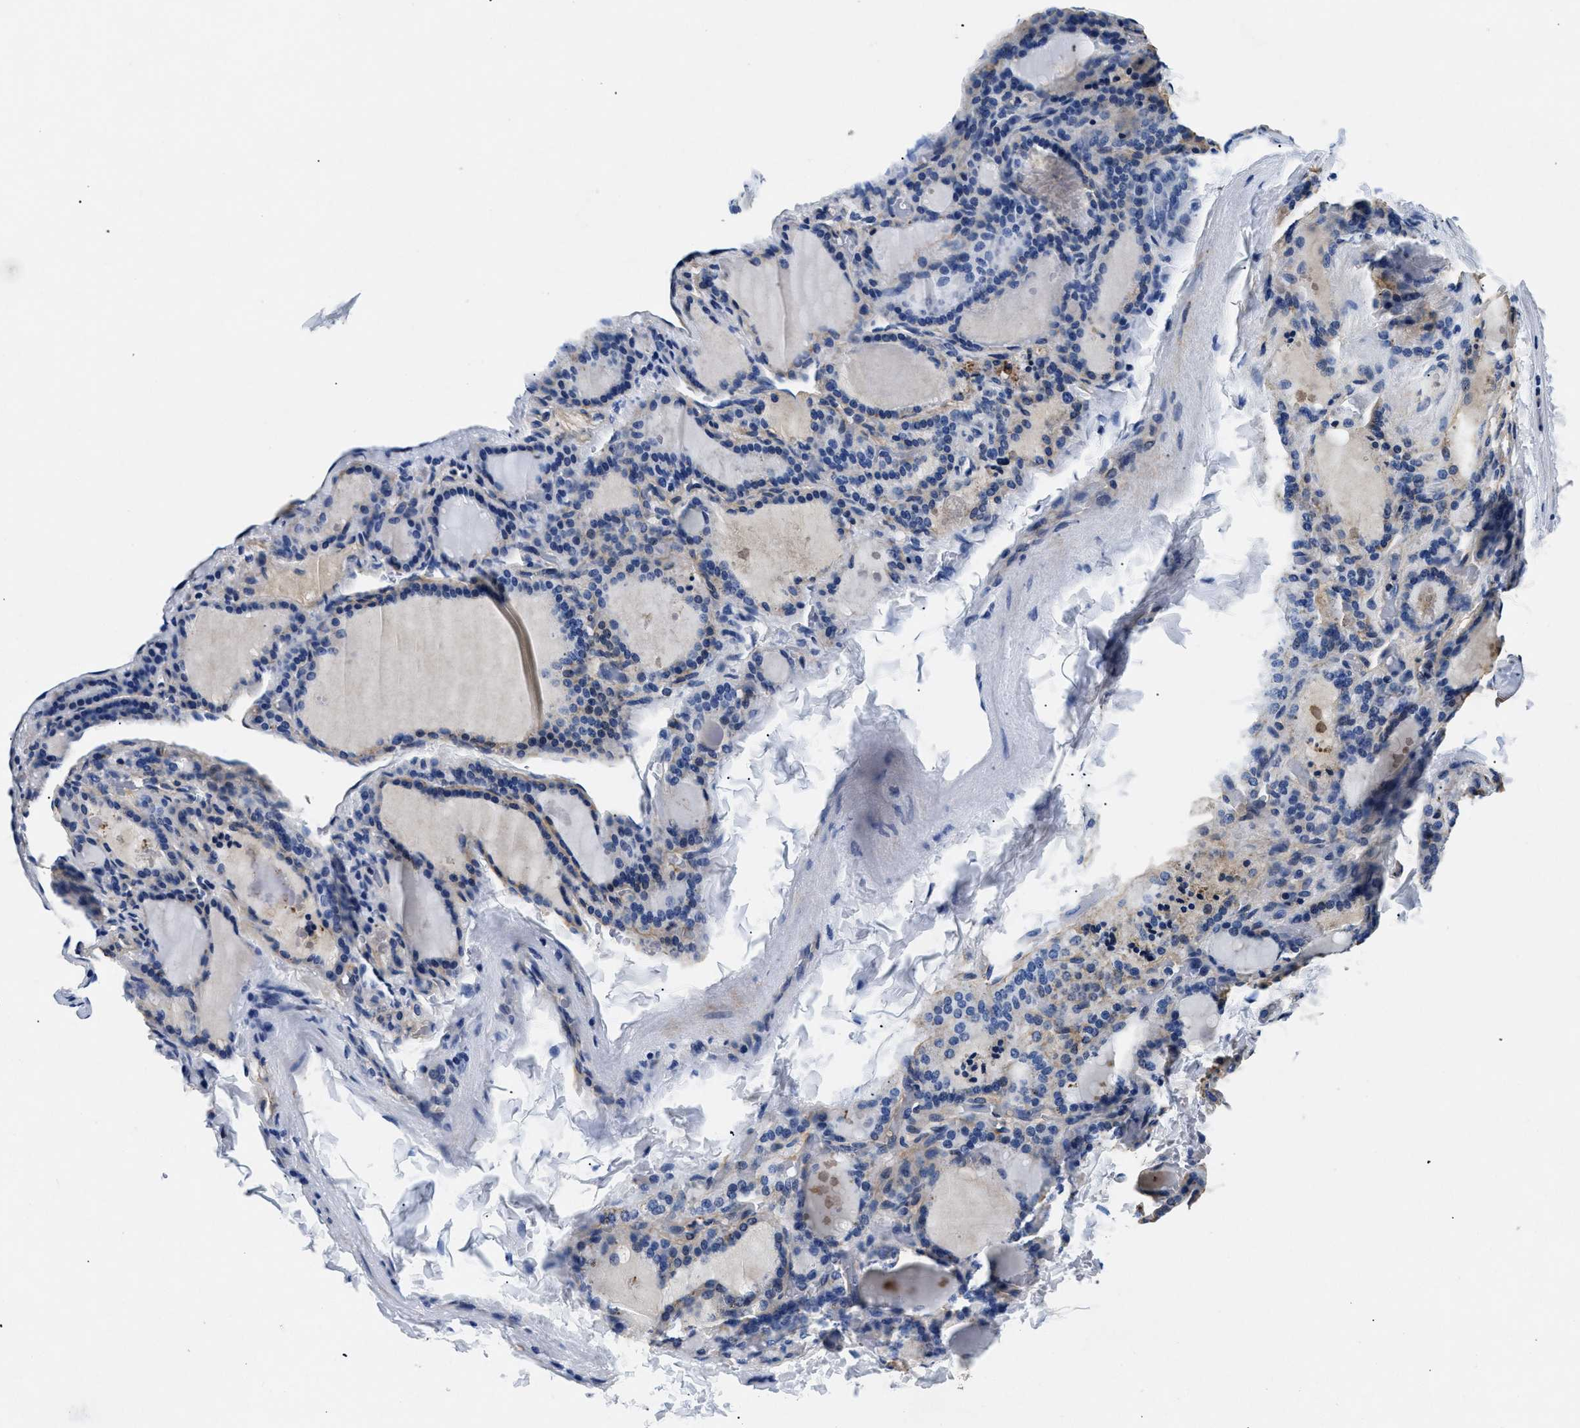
{"staining": {"intensity": "negative", "quantity": "none", "location": "none"}, "tissue": "thyroid gland", "cell_type": "Glandular cells", "image_type": "normal", "snomed": [{"axis": "morphology", "description": "Normal tissue, NOS"}, {"axis": "topography", "description": "Thyroid gland"}], "caption": "This is a photomicrograph of immunohistochemistry (IHC) staining of unremarkable thyroid gland, which shows no positivity in glandular cells. Nuclei are stained in blue.", "gene": "LAMA3", "patient": {"sex": "female", "age": 28}}